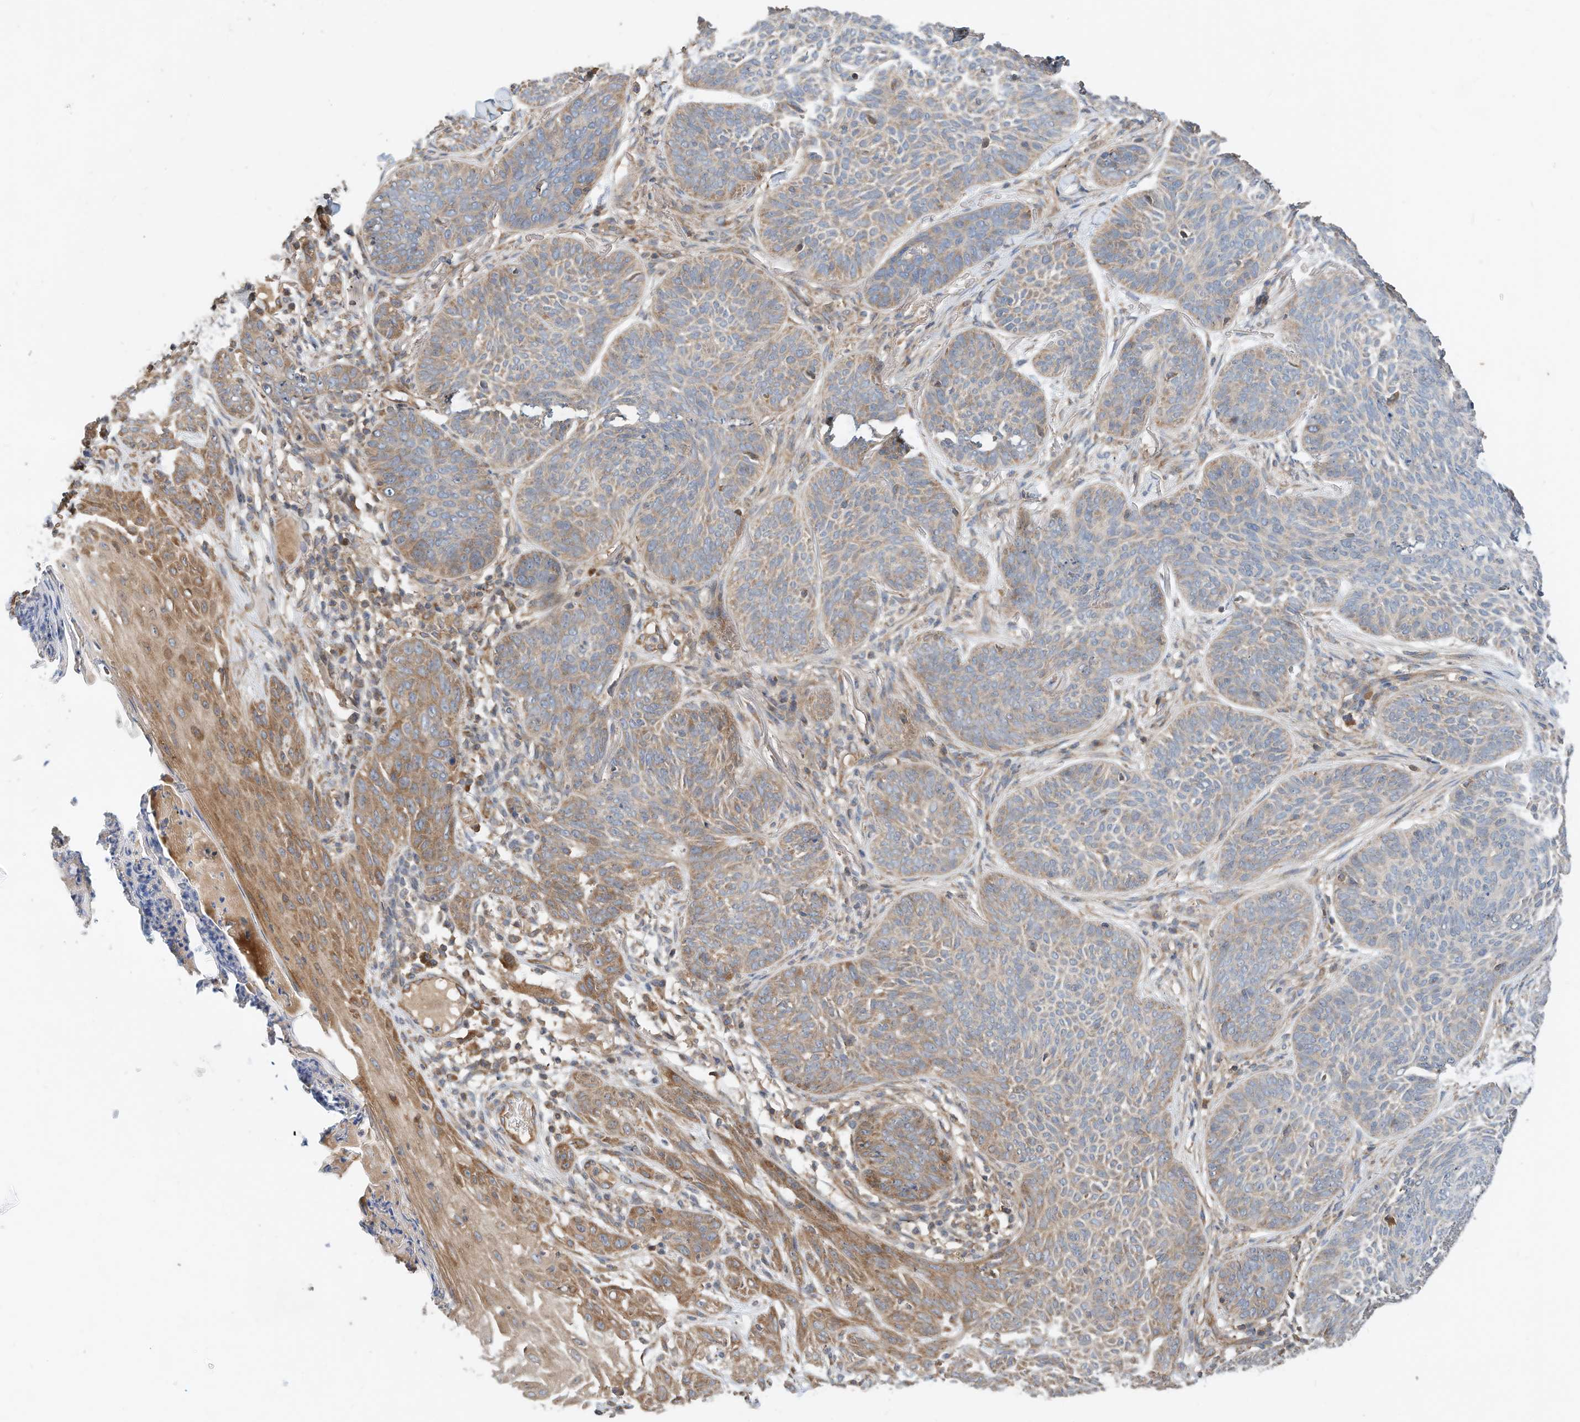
{"staining": {"intensity": "moderate", "quantity": "25%-75%", "location": "cytoplasmic/membranous"}, "tissue": "skin cancer", "cell_type": "Tumor cells", "image_type": "cancer", "snomed": [{"axis": "morphology", "description": "Basal cell carcinoma"}, {"axis": "topography", "description": "Skin"}], "caption": "Protein expression analysis of human skin cancer reveals moderate cytoplasmic/membranous positivity in approximately 25%-75% of tumor cells.", "gene": "CPAMD8", "patient": {"sex": "male", "age": 85}}